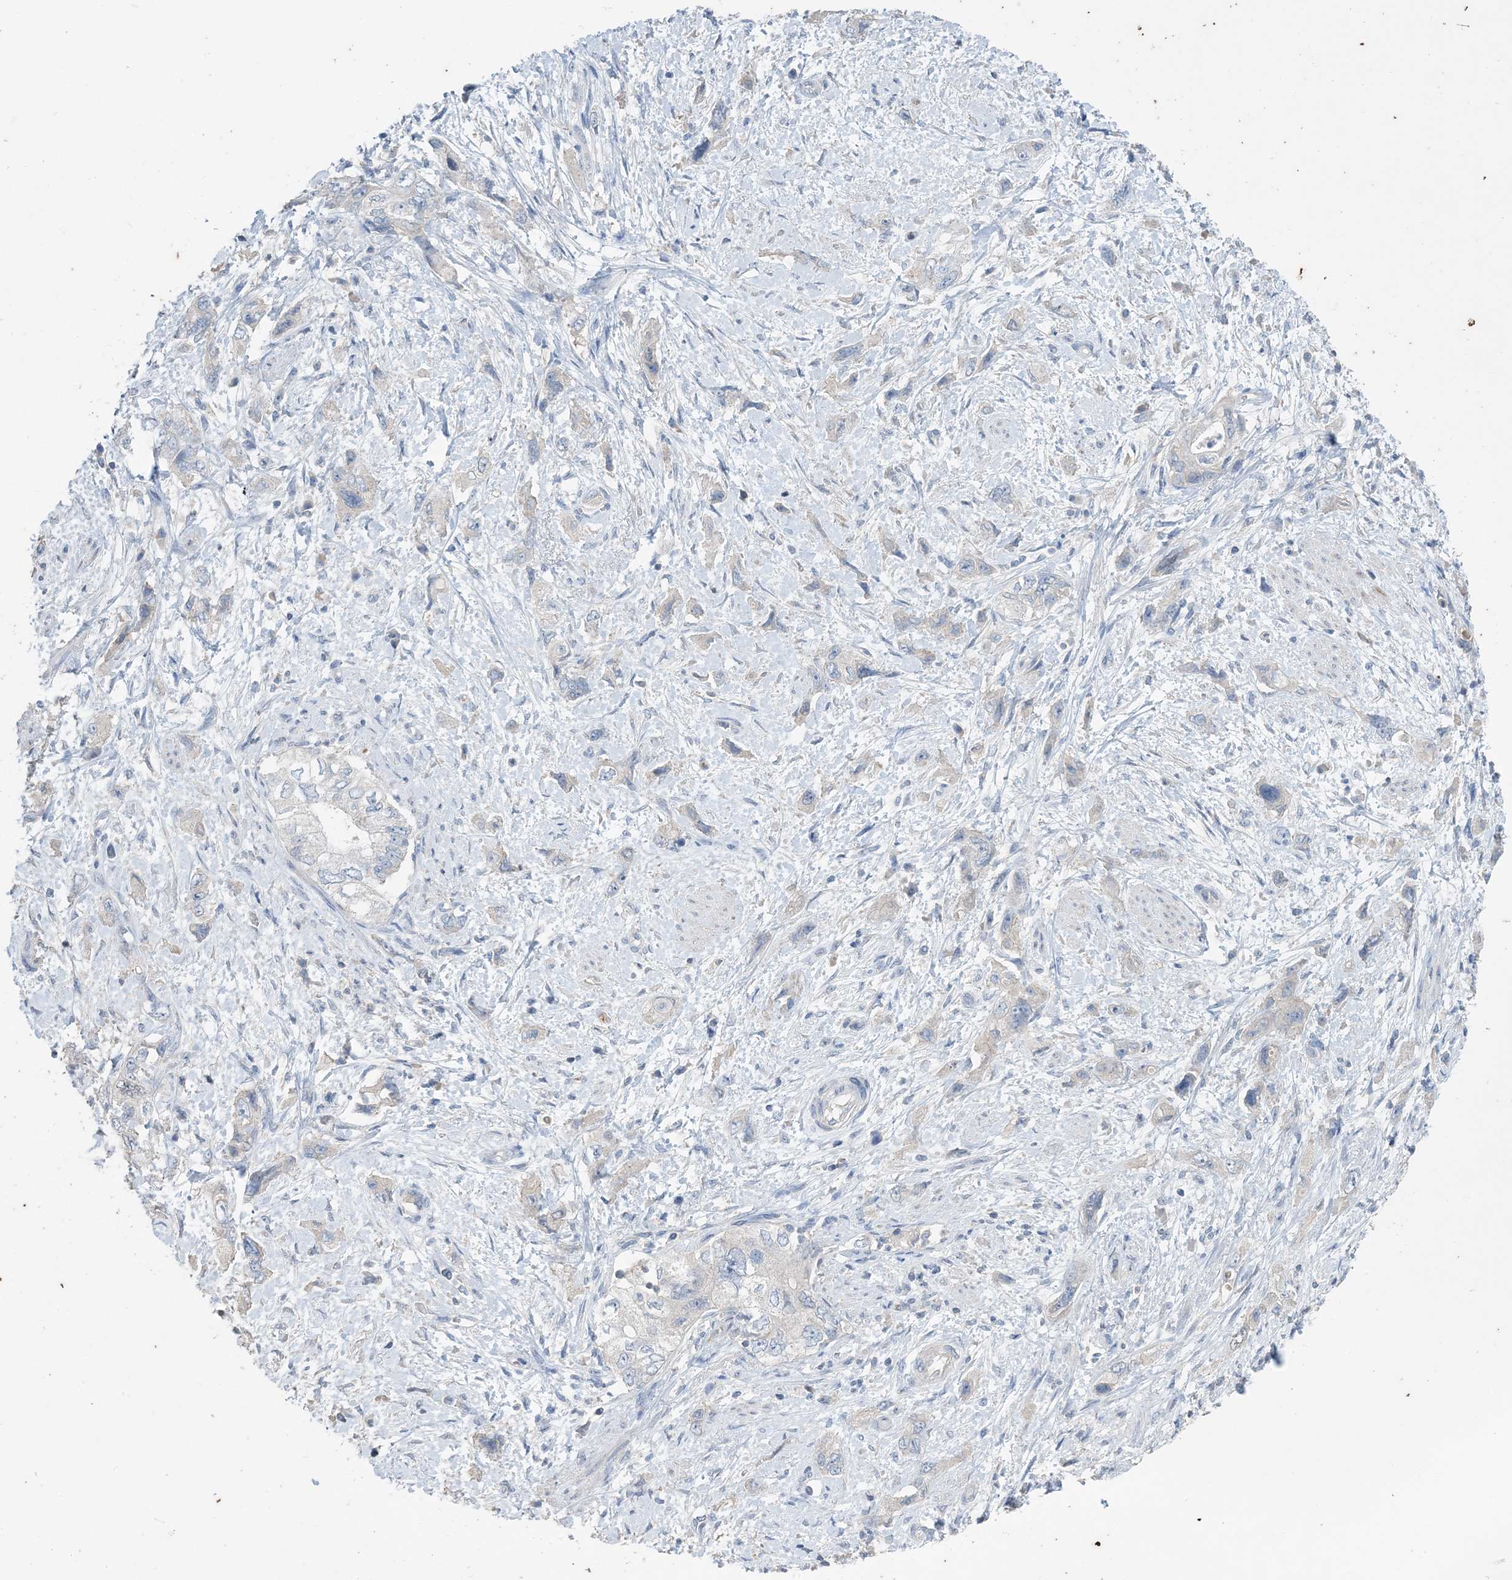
{"staining": {"intensity": "negative", "quantity": "none", "location": "none"}, "tissue": "pancreatic cancer", "cell_type": "Tumor cells", "image_type": "cancer", "snomed": [{"axis": "morphology", "description": "Adenocarcinoma, NOS"}, {"axis": "topography", "description": "Pancreas"}], "caption": "Tumor cells are negative for brown protein staining in pancreatic cancer (adenocarcinoma). Nuclei are stained in blue.", "gene": "KPRP", "patient": {"sex": "female", "age": 73}}